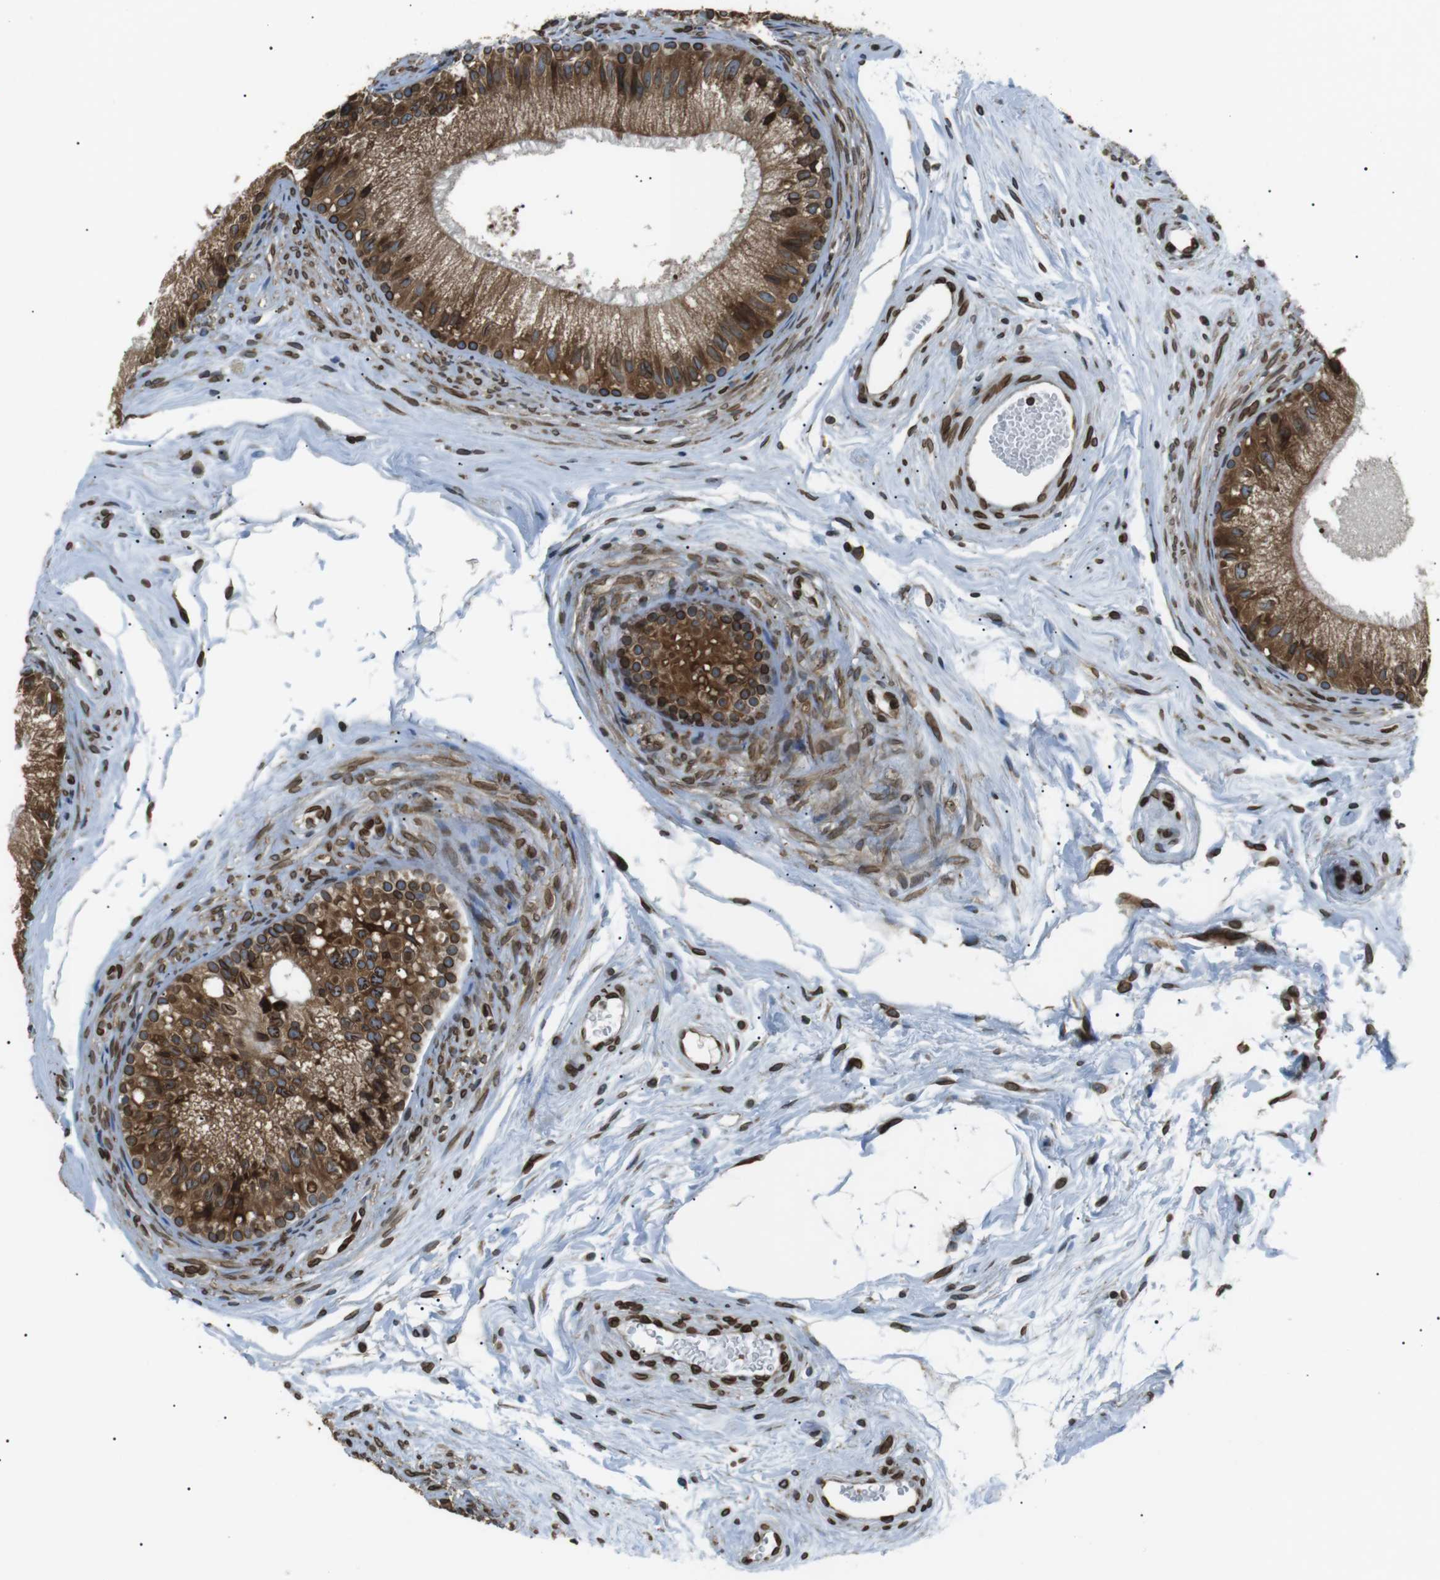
{"staining": {"intensity": "moderate", "quantity": ">75%", "location": "cytoplasmic/membranous,nuclear"}, "tissue": "epididymis", "cell_type": "Glandular cells", "image_type": "normal", "snomed": [{"axis": "morphology", "description": "Normal tissue, NOS"}, {"axis": "topography", "description": "Epididymis"}], "caption": "Epididymis stained with DAB (3,3'-diaminobenzidine) IHC demonstrates medium levels of moderate cytoplasmic/membranous,nuclear positivity in approximately >75% of glandular cells. Immunohistochemistry (ihc) stains the protein of interest in brown and the nuclei are stained blue.", "gene": "TMX4", "patient": {"sex": "male", "age": 56}}